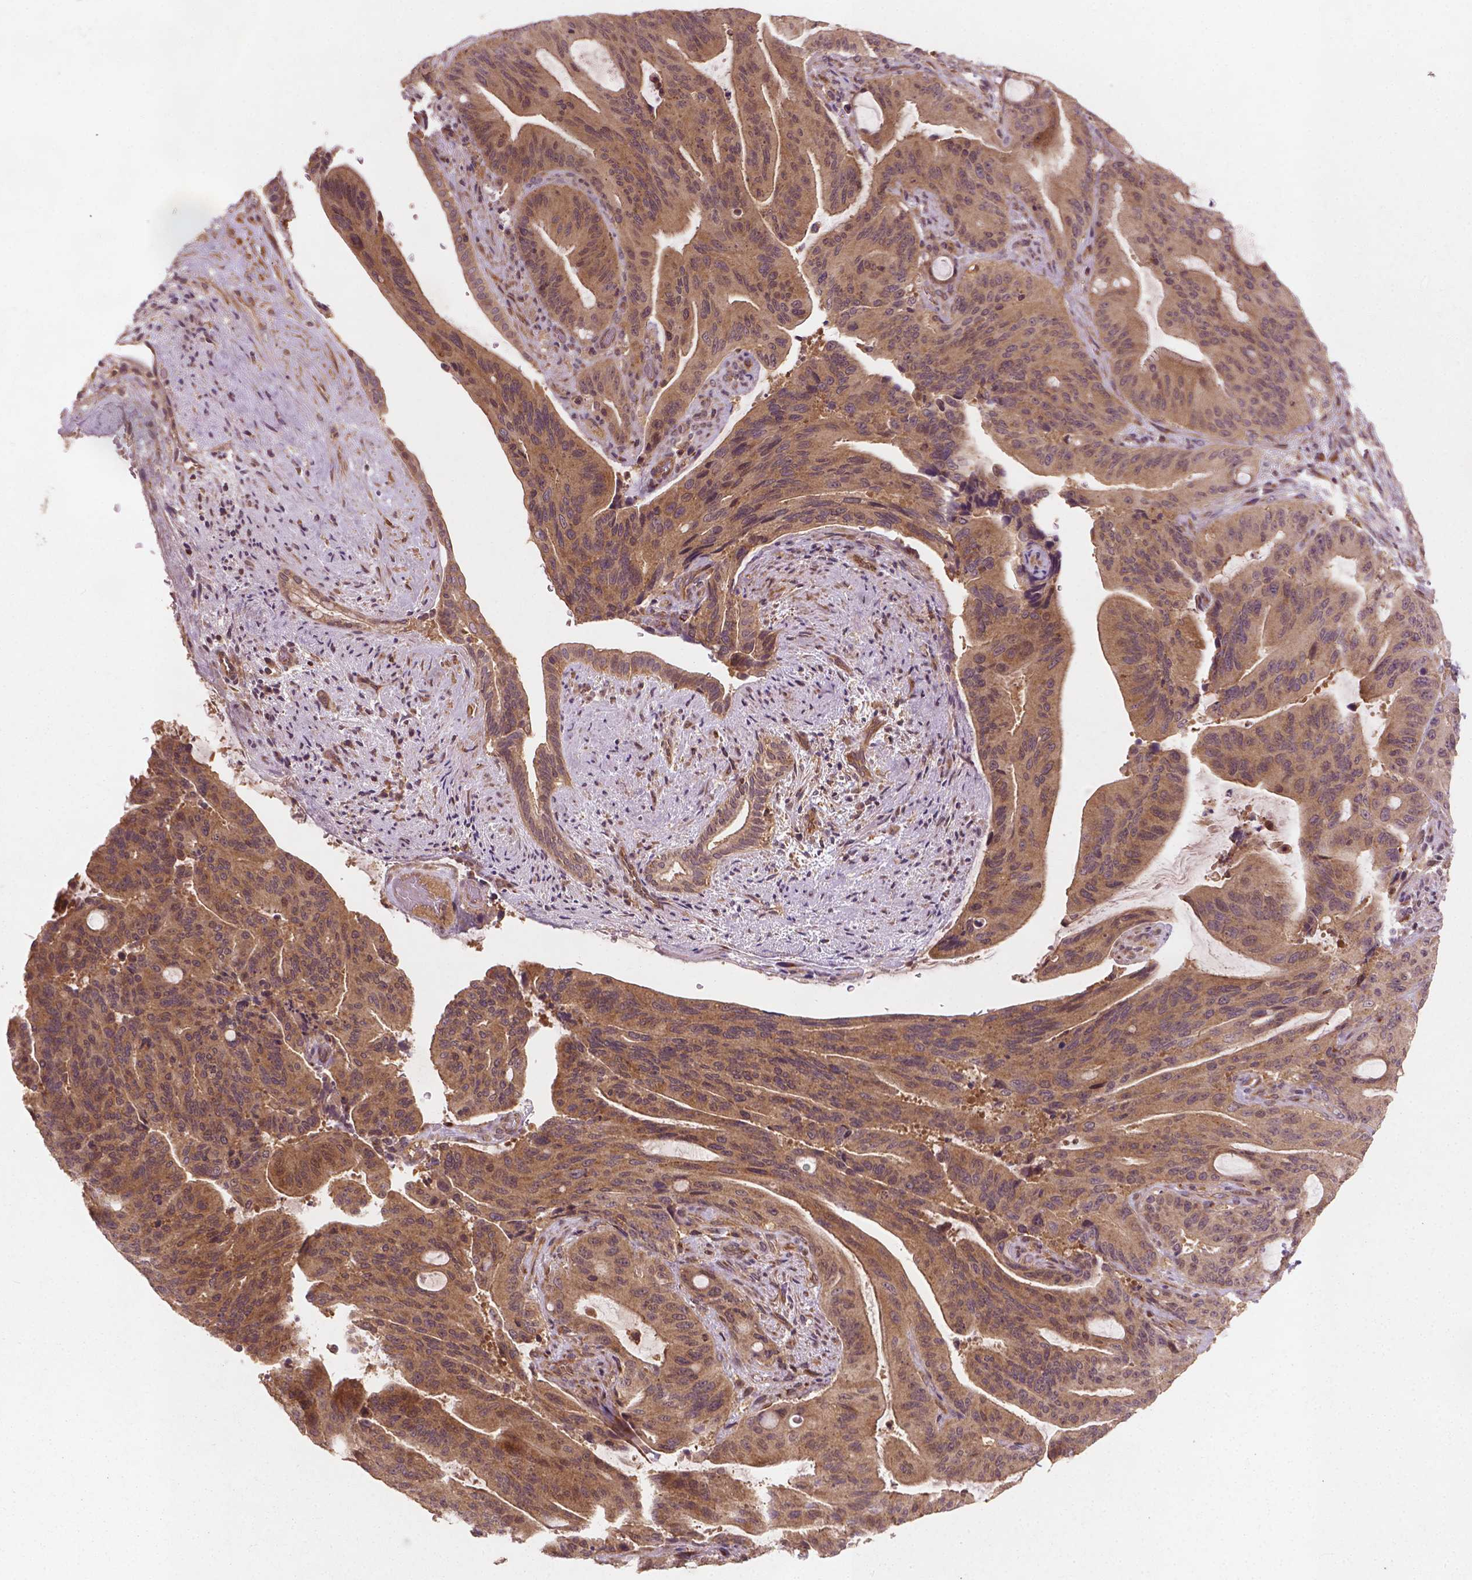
{"staining": {"intensity": "weak", "quantity": ">75%", "location": "cytoplasmic/membranous"}, "tissue": "liver cancer", "cell_type": "Tumor cells", "image_type": "cancer", "snomed": [{"axis": "morphology", "description": "Cholangiocarcinoma"}, {"axis": "topography", "description": "Liver"}], "caption": "This photomicrograph displays immunohistochemistry staining of liver cancer (cholangiocarcinoma), with low weak cytoplasmic/membranous expression in about >75% of tumor cells.", "gene": "CYFIP2", "patient": {"sex": "female", "age": 73}}